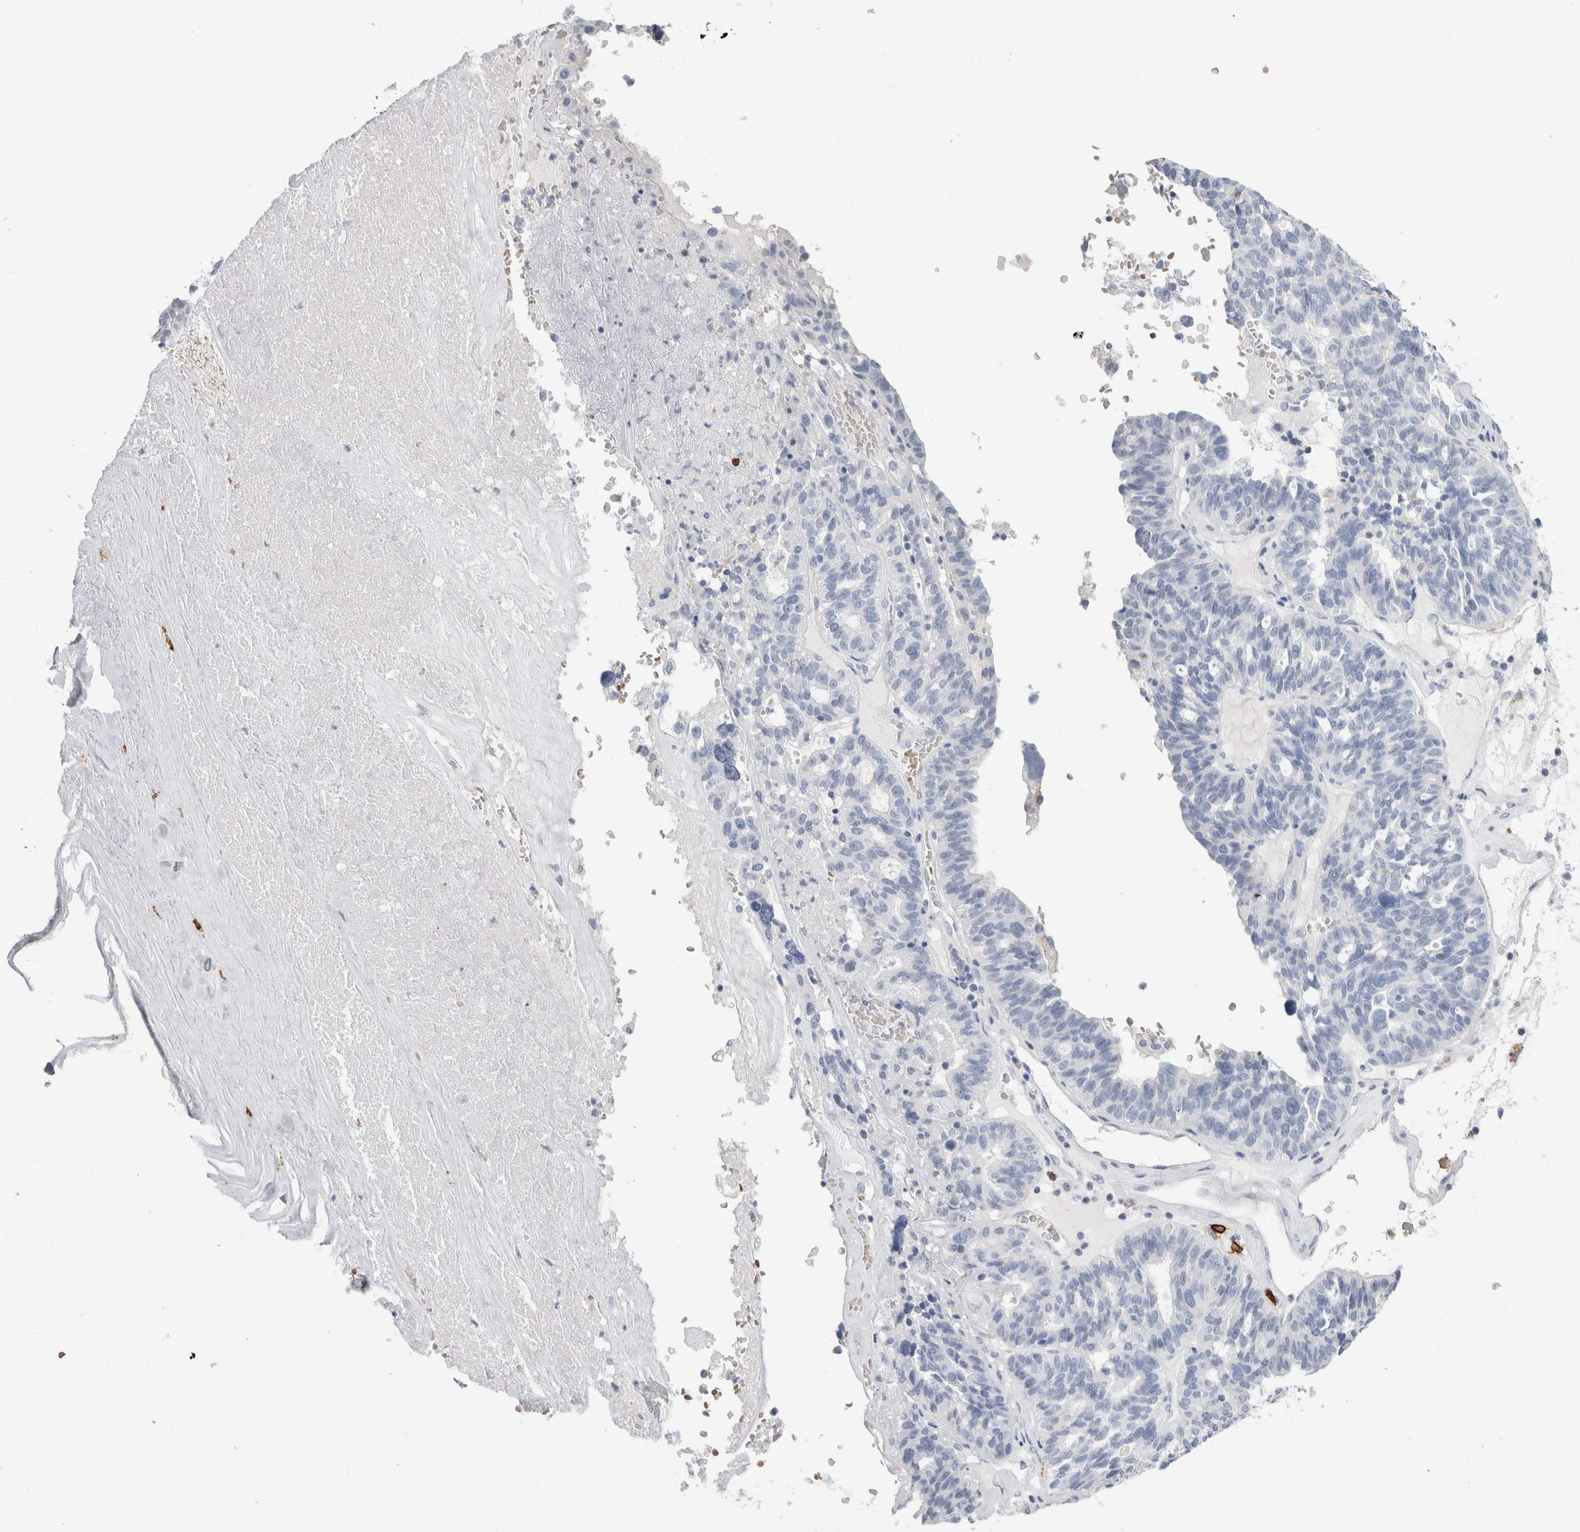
{"staining": {"intensity": "negative", "quantity": "none", "location": "none"}, "tissue": "ovarian cancer", "cell_type": "Tumor cells", "image_type": "cancer", "snomed": [{"axis": "morphology", "description": "Cystadenocarcinoma, serous, NOS"}, {"axis": "topography", "description": "Ovary"}], "caption": "Tumor cells are negative for brown protein staining in serous cystadenocarcinoma (ovarian).", "gene": "CD38", "patient": {"sex": "female", "age": 59}}